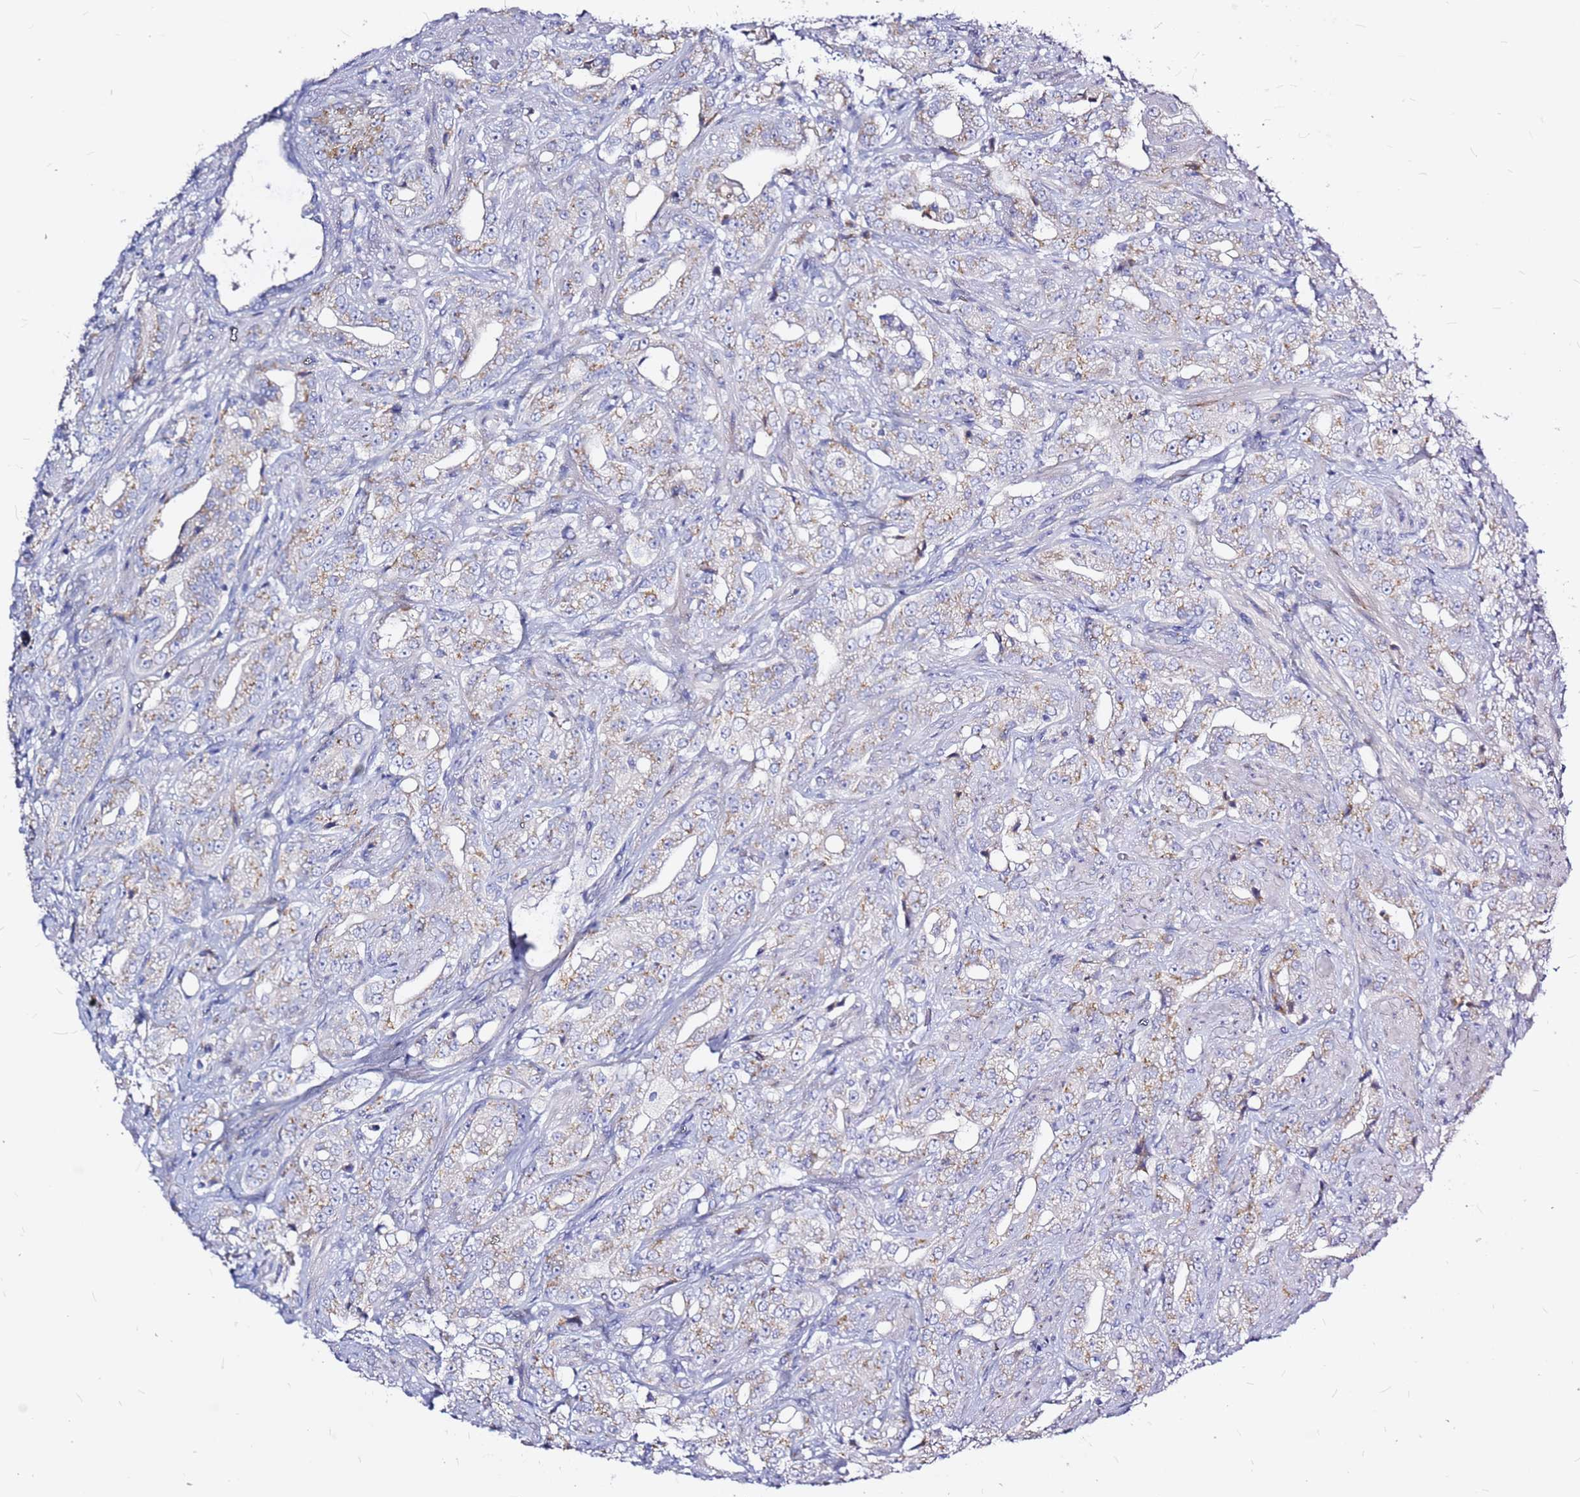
{"staining": {"intensity": "weak", "quantity": "25%-75%", "location": "cytoplasmic/membranous"}, "tissue": "prostate cancer", "cell_type": "Tumor cells", "image_type": "cancer", "snomed": [{"axis": "morphology", "description": "Adenocarcinoma, Low grade"}, {"axis": "topography", "description": "Prostate"}], "caption": "Immunohistochemistry (IHC) image of neoplastic tissue: prostate cancer stained using immunohistochemistry shows low levels of weak protein expression localized specifically in the cytoplasmic/membranous of tumor cells, appearing as a cytoplasmic/membranous brown color.", "gene": "CASD1", "patient": {"sex": "male", "age": 67}}